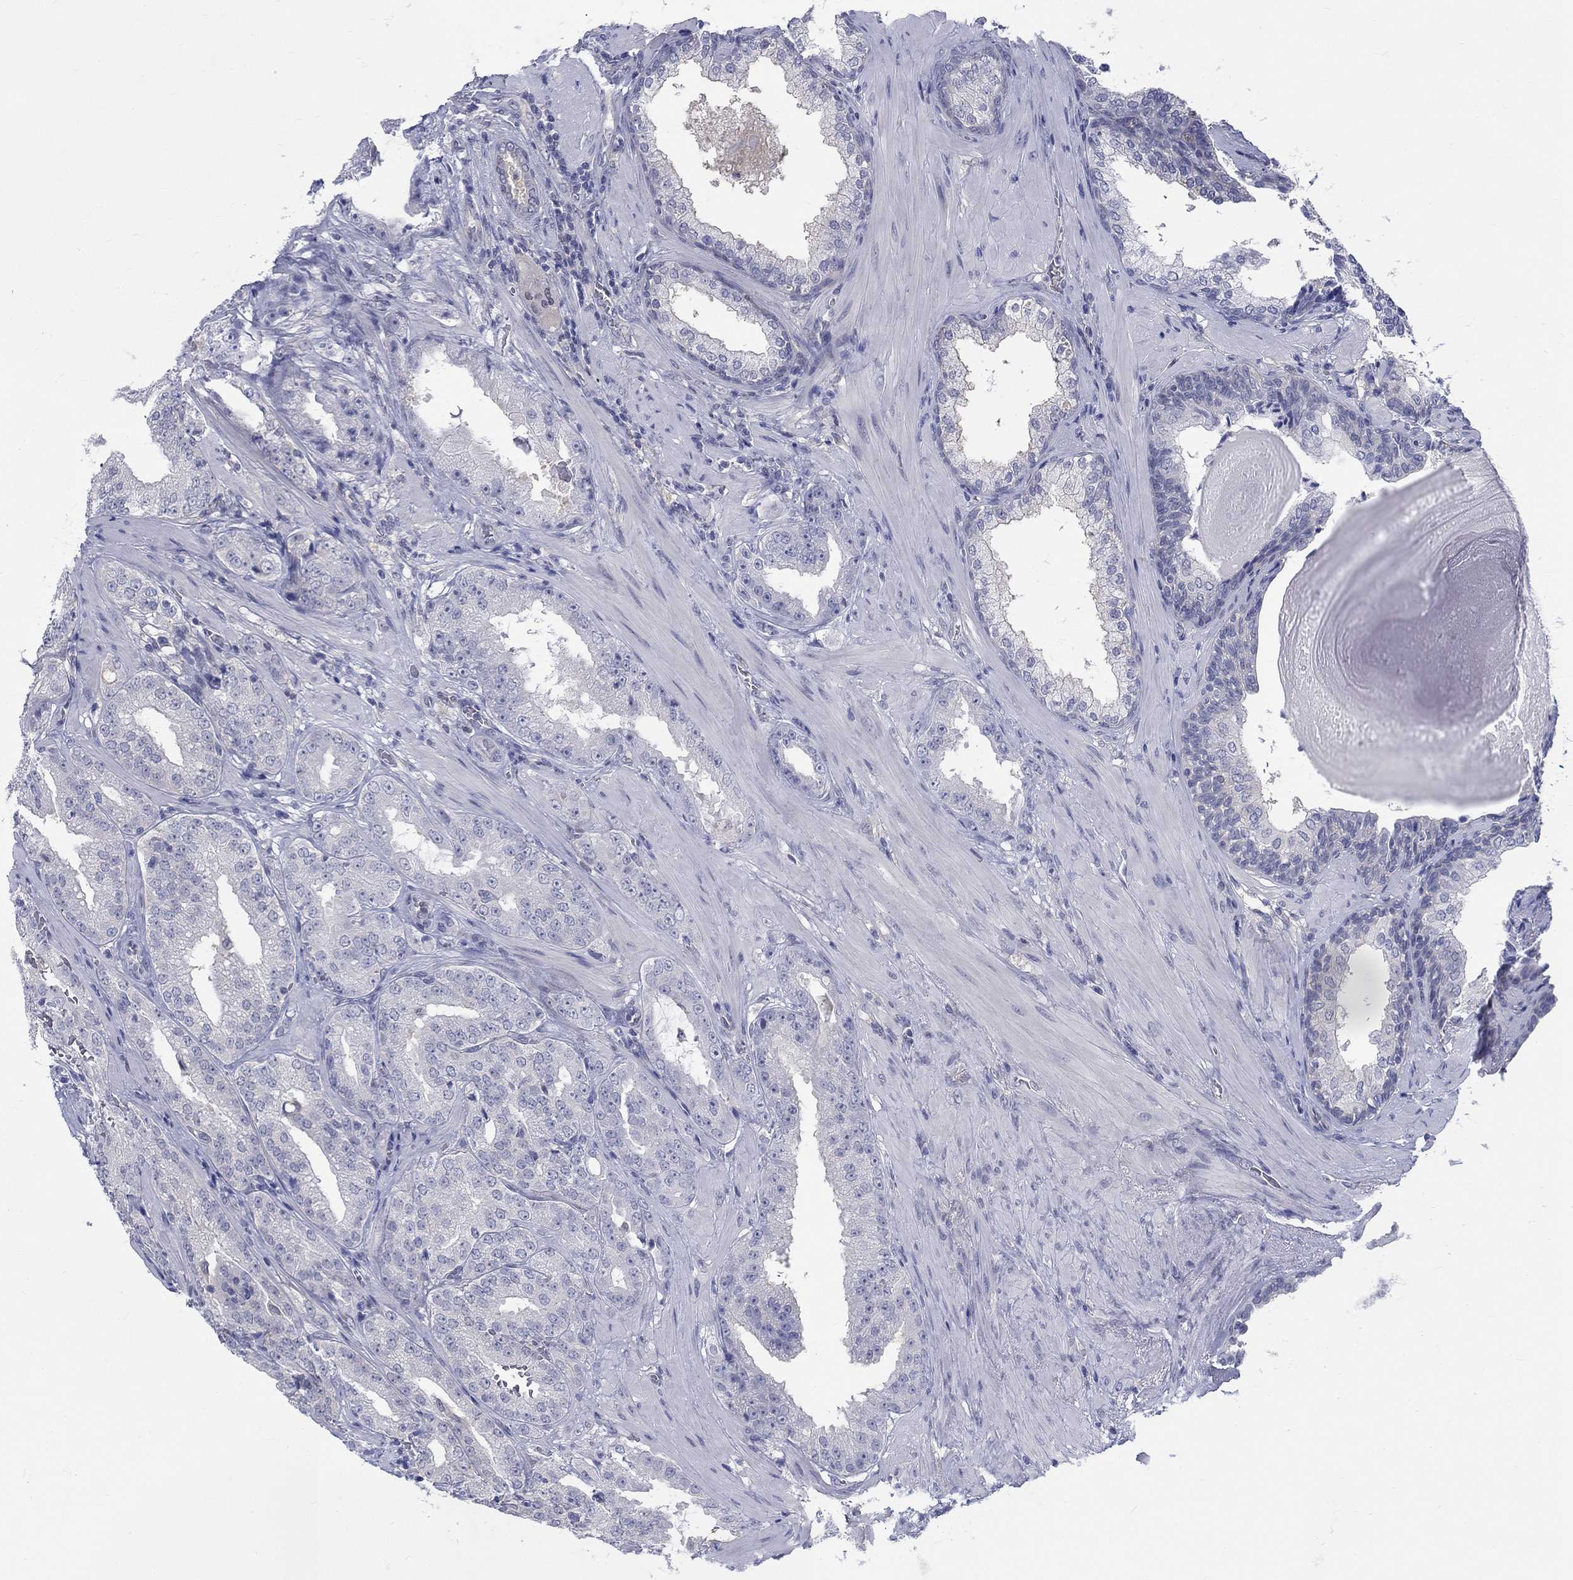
{"staining": {"intensity": "negative", "quantity": "none", "location": "none"}, "tissue": "prostate cancer", "cell_type": "Tumor cells", "image_type": "cancer", "snomed": [{"axis": "morphology", "description": "Adenocarcinoma, Low grade"}, {"axis": "topography", "description": "Prostate"}], "caption": "Histopathology image shows no significant protein positivity in tumor cells of prostate low-grade adenocarcinoma.", "gene": "EGFLAM", "patient": {"sex": "male", "age": 62}}